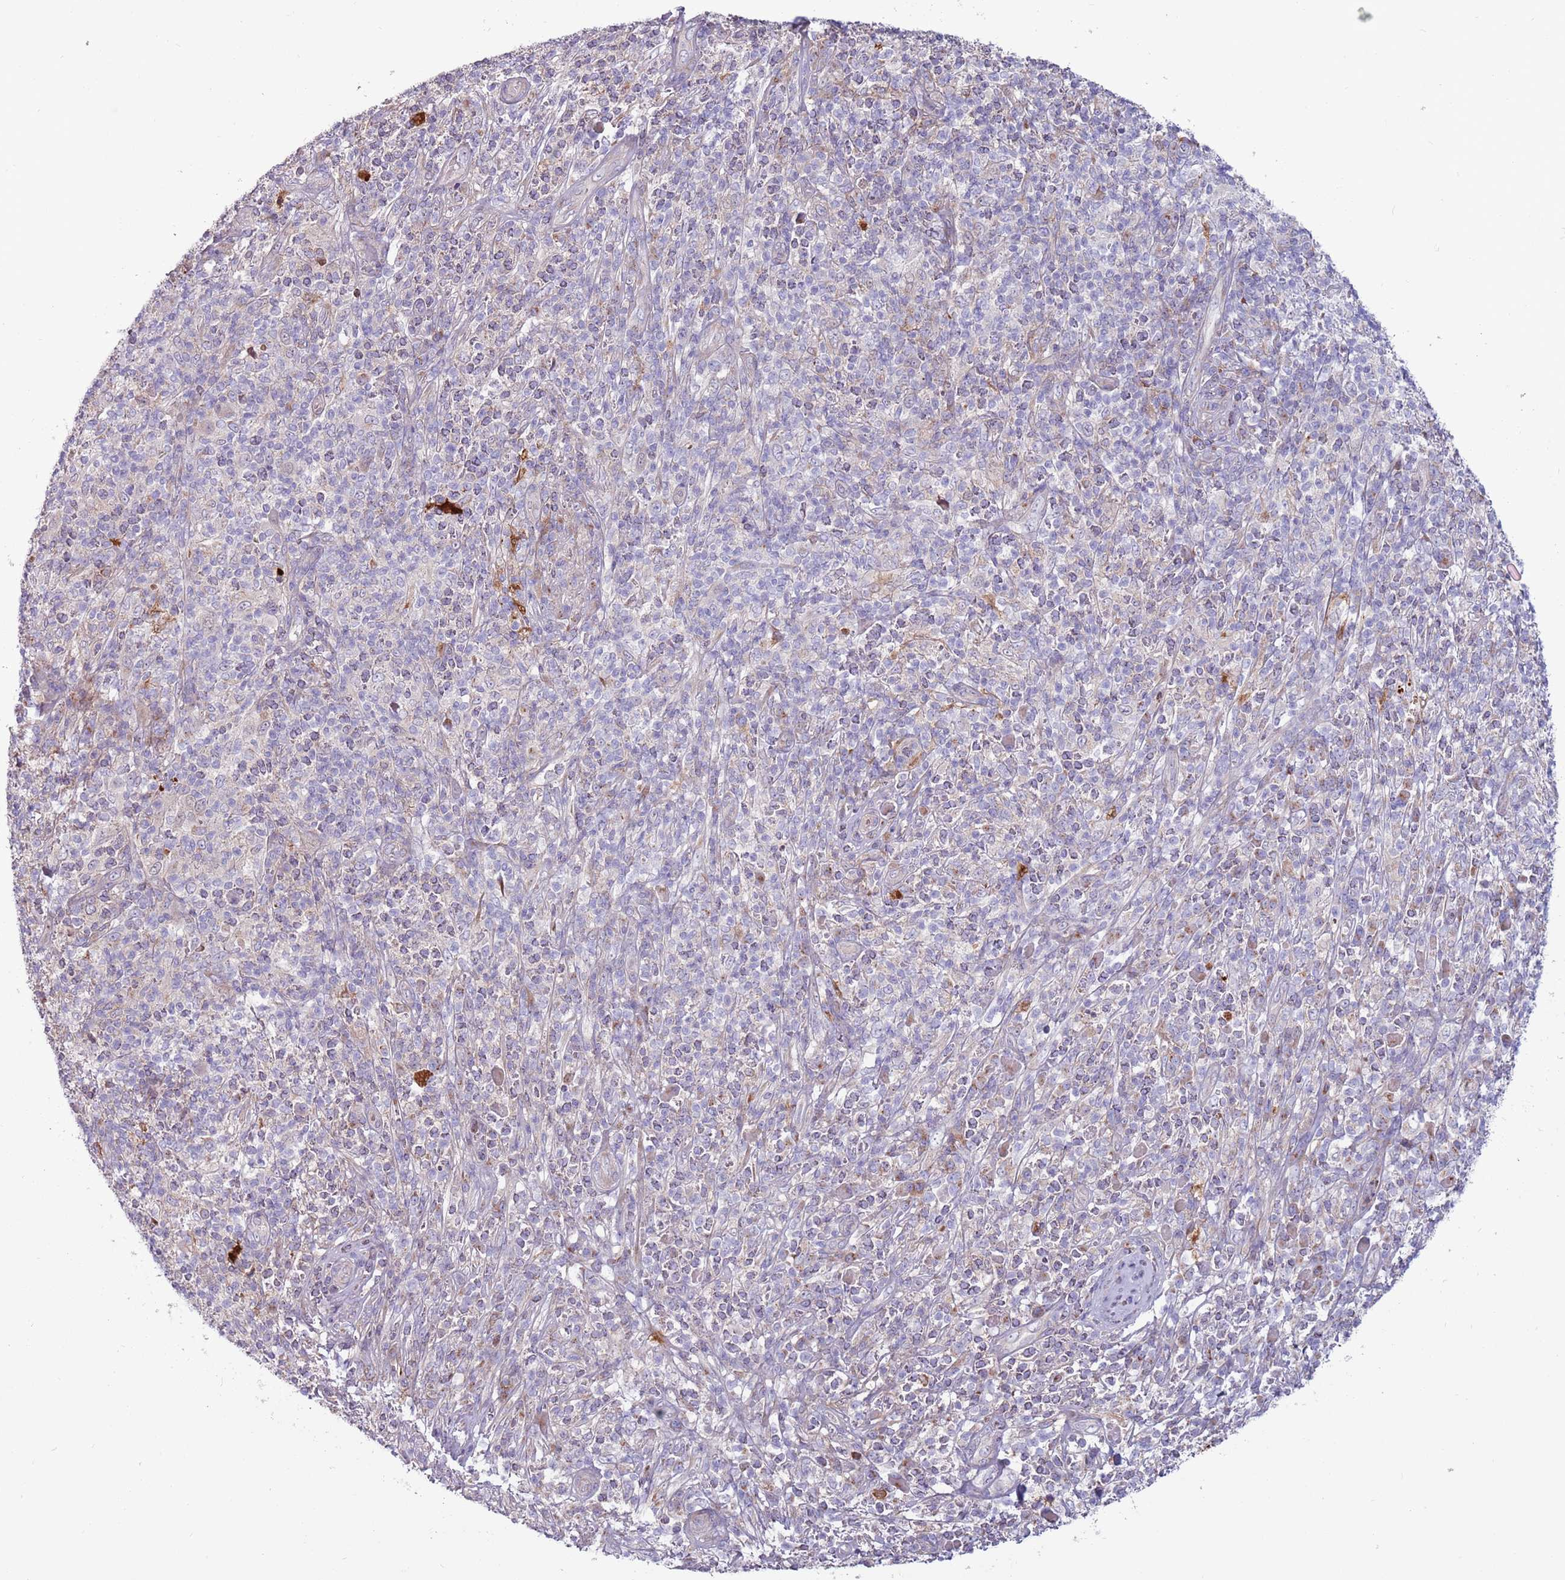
{"staining": {"intensity": "negative", "quantity": "none", "location": "none"}, "tissue": "melanoma", "cell_type": "Tumor cells", "image_type": "cancer", "snomed": [{"axis": "morphology", "description": "Malignant melanoma, NOS"}, {"axis": "topography", "description": "Skin"}], "caption": "Melanoma stained for a protein using IHC demonstrates no expression tumor cells.", "gene": "CCDC150", "patient": {"sex": "male", "age": 66}}